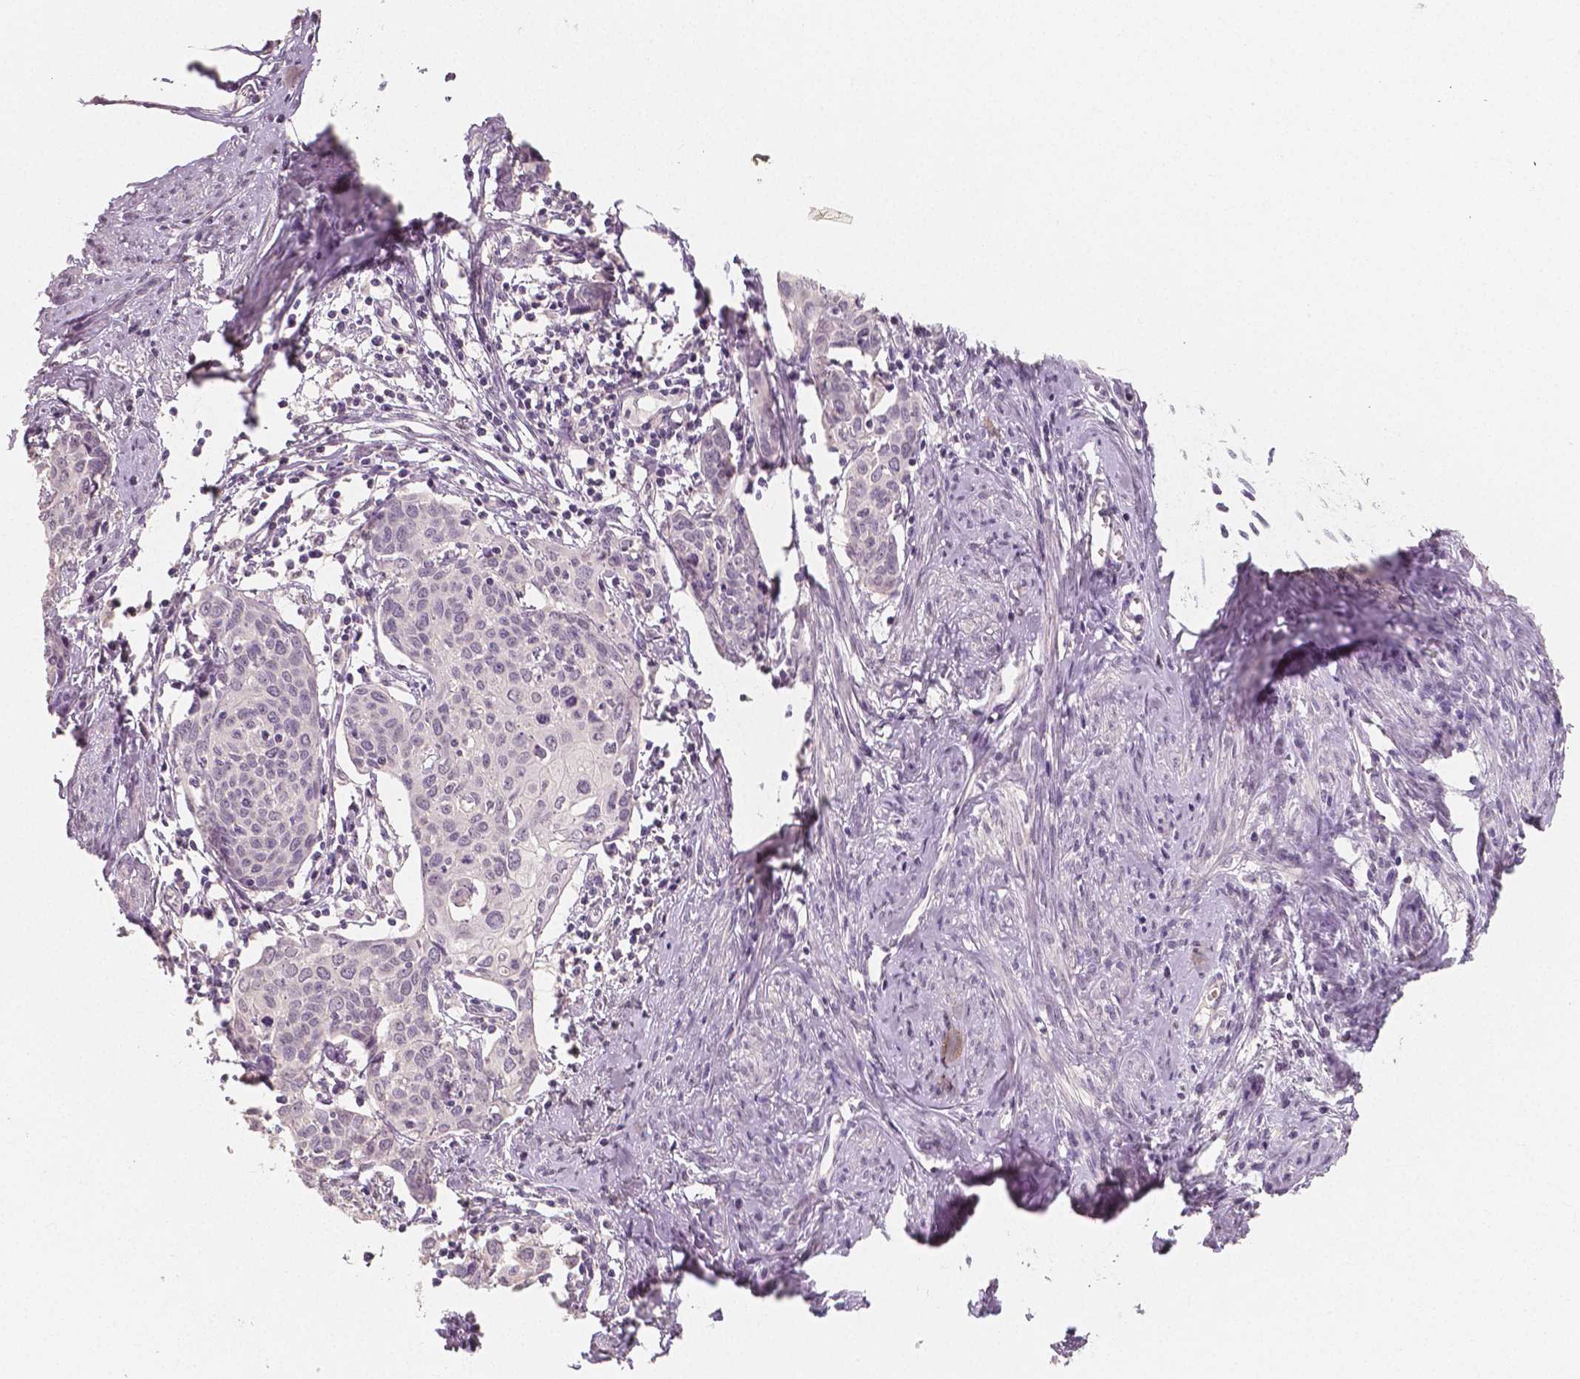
{"staining": {"intensity": "negative", "quantity": "none", "location": "none"}, "tissue": "cervical cancer", "cell_type": "Tumor cells", "image_type": "cancer", "snomed": [{"axis": "morphology", "description": "Squamous cell carcinoma, NOS"}, {"axis": "topography", "description": "Cervix"}], "caption": "Photomicrograph shows no significant protein expression in tumor cells of cervical cancer.", "gene": "RNASE7", "patient": {"sex": "female", "age": 62}}